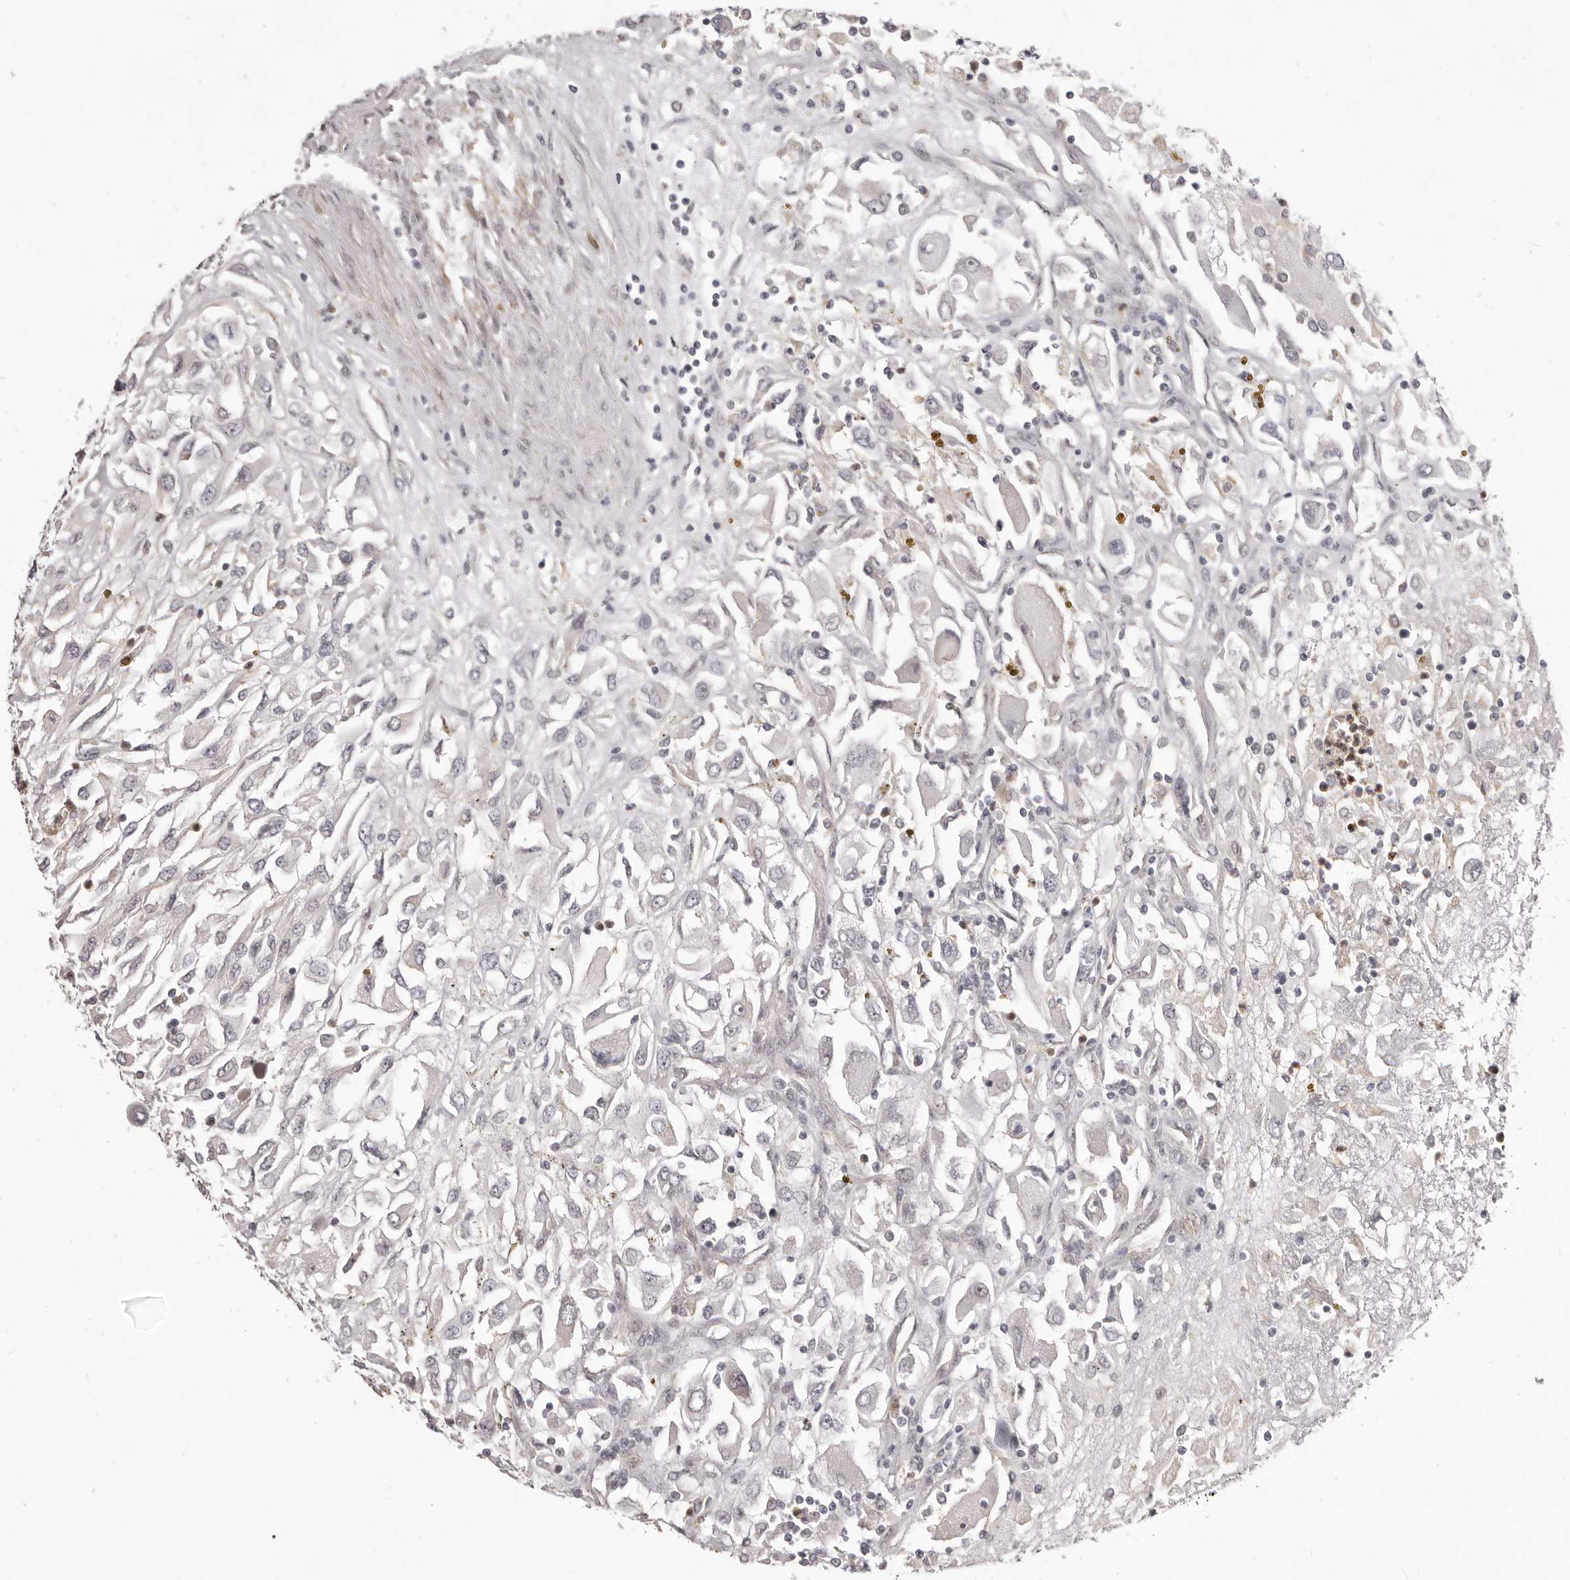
{"staining": {"intensity": "negative", "quantity": "none", "location": "none"}, "tissue": "renal cancer", "cell_type": "Tumor cells", "image_type": "cancer", "snomed": [{"axis": "morphology", "description": "Adenocarcinoma, NOS"}, {"axis": "topography", "description": "Kidney"}], "caption": "Micrograph shows no protein staining in tumor cells of renal adenocarcinoma tissue.", "gene": "RNF2", "patient": {"sex": "female", "age": 52}}